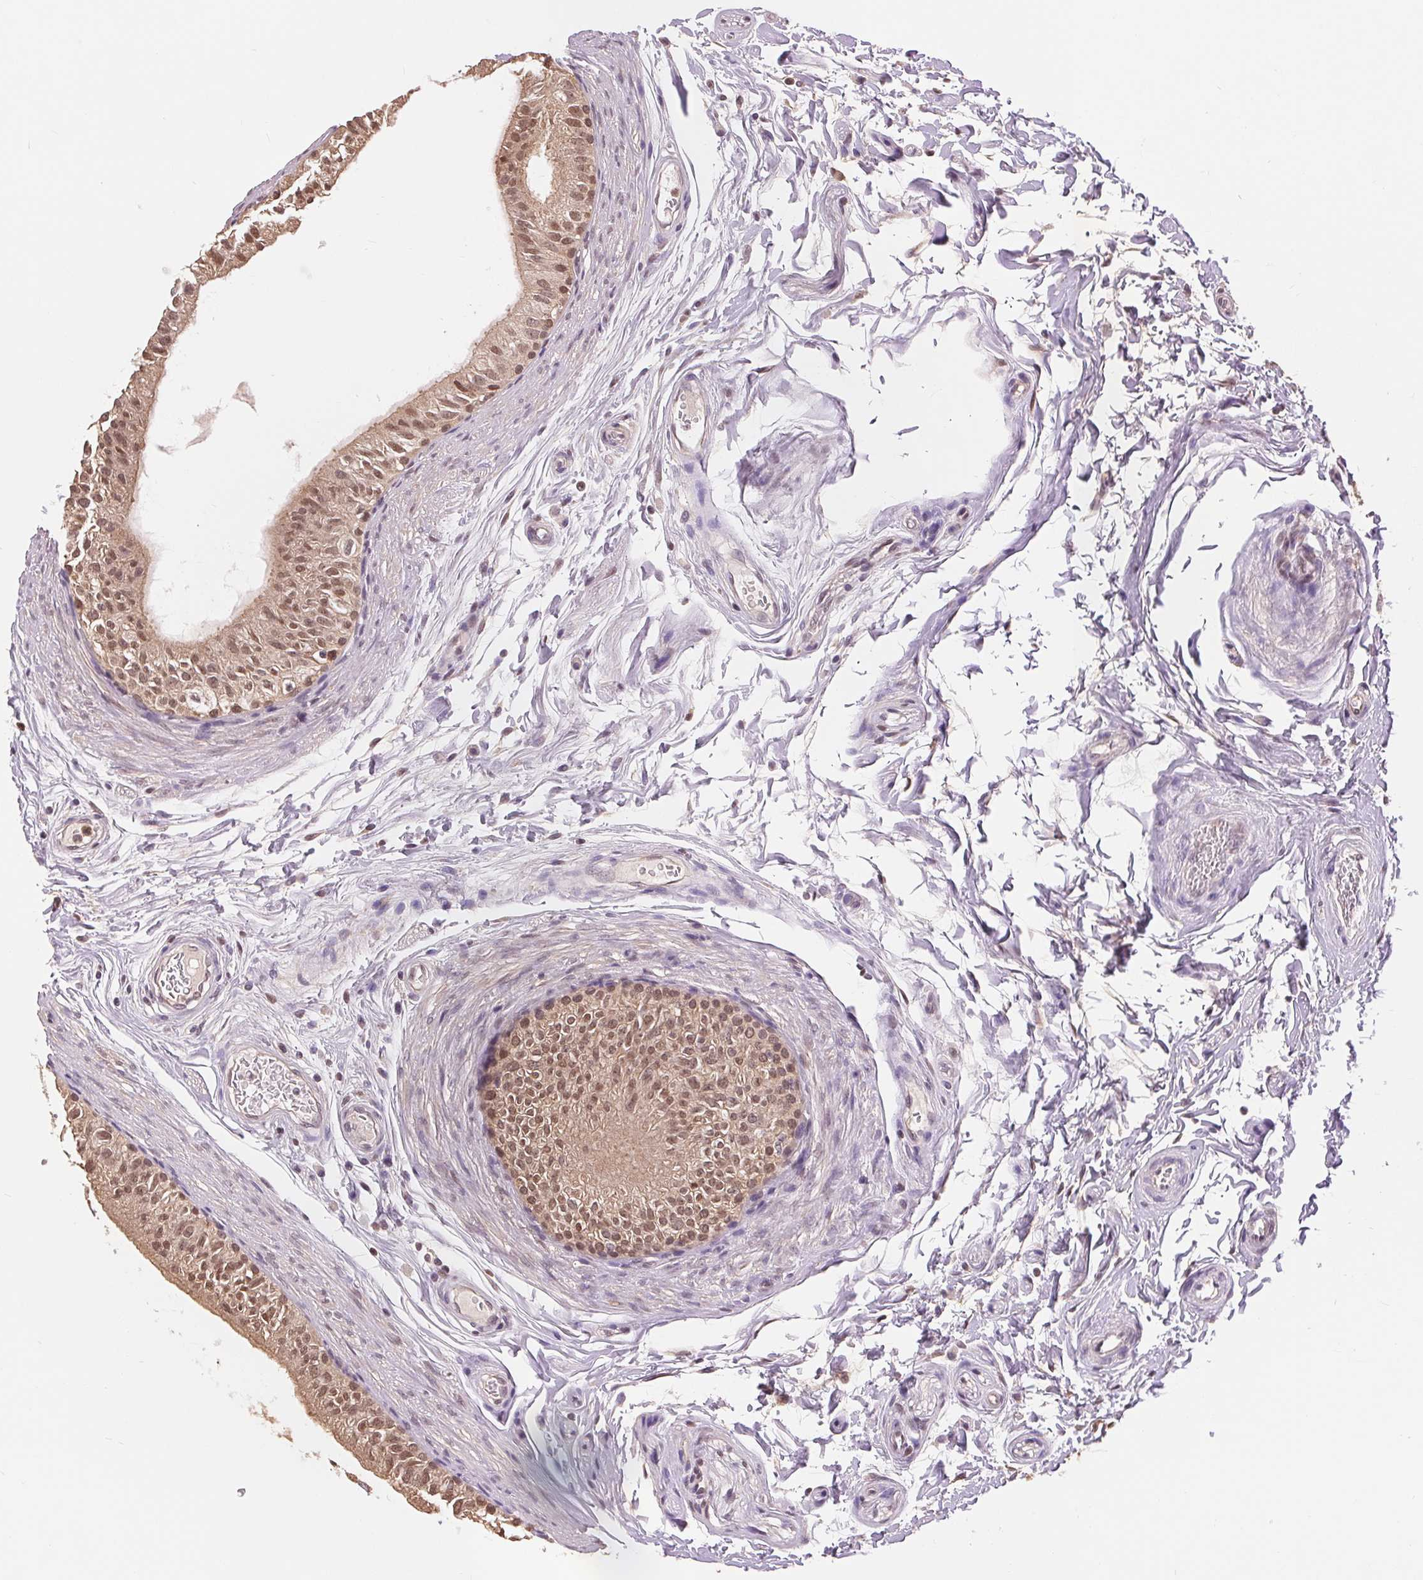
{"staining": {"intensity": "moderate", "quantity": ">75%", "location": "cytoplasmic/membranous,nuclear"}, "tissue": "epididymis", "cell_type": "Glandular cells", "image_type": "normal", "snomed": [{"axis": "morphology", "description": "Normal tissue, NOS"}, {"axis": "topography", "description": "Epididymis"}], "caption": "A brown stain labels moderate cytoplasmic/membranous,nuclear positivity of a protein in glandular cells of benign human epididymis.", "gene": "TMEM273", "patient": {"sex": "male", "age": 36}}